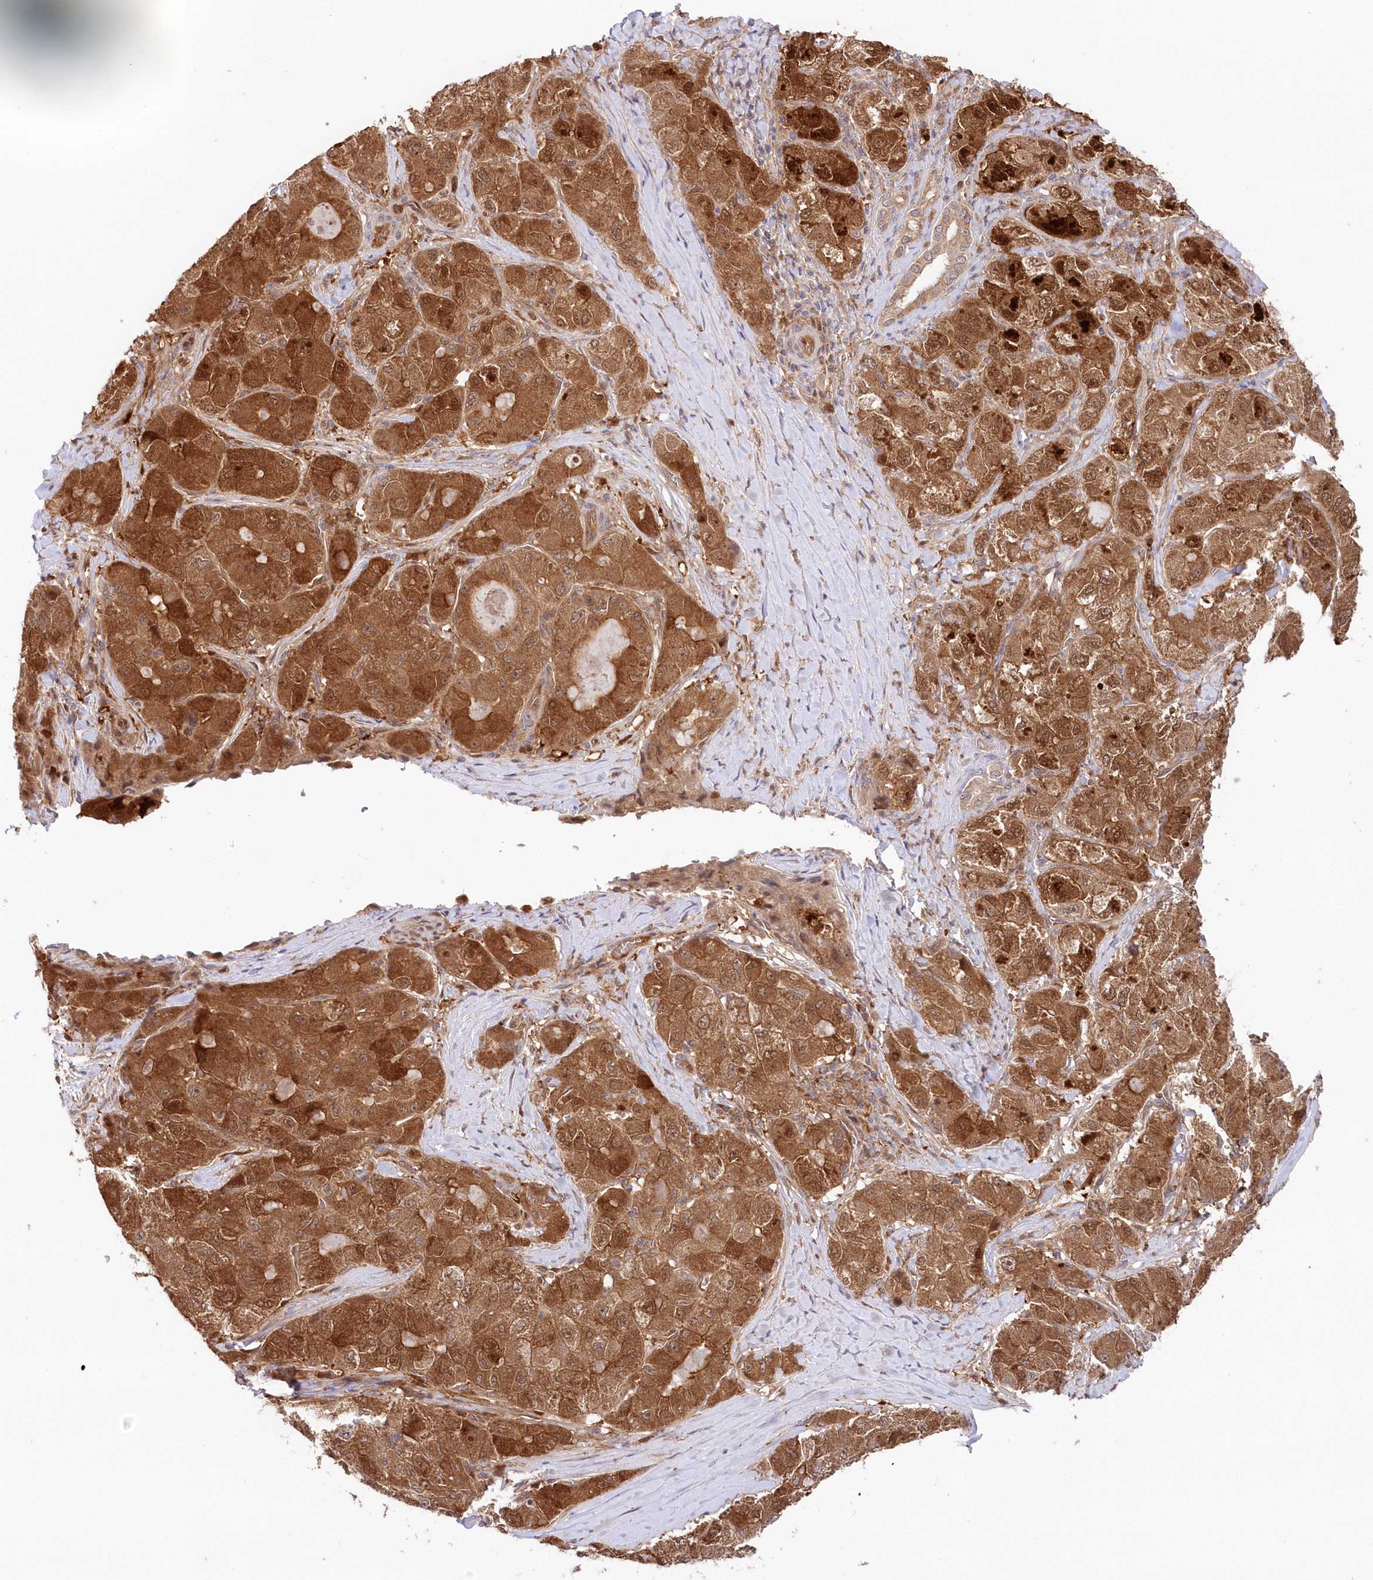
{"staining": {"intensity": "moderate", "quantity": ">75%", "location": "cytoplasmic/membranous"}, "tissue": "liver cancer", "cell_type": "Tumor cells", "image_type": "cancer", "snomed": [{"axis": "morphology", "description": "Carcinoma, Hepatocellular, NOS"}, {"axis": "topography", "description": "Liver"}], "caption": "Tumor cells exhibit medium levels of moderate cytoplasmic/membranous expression in about >75% of cells in liver hepatocellular carcinoma. Immunohistochemistry (ihc) stains the protein in brown and the nuclei are stained blue.", "gene": "GBE1", "patient": {"sex": "male", "age": 80}}